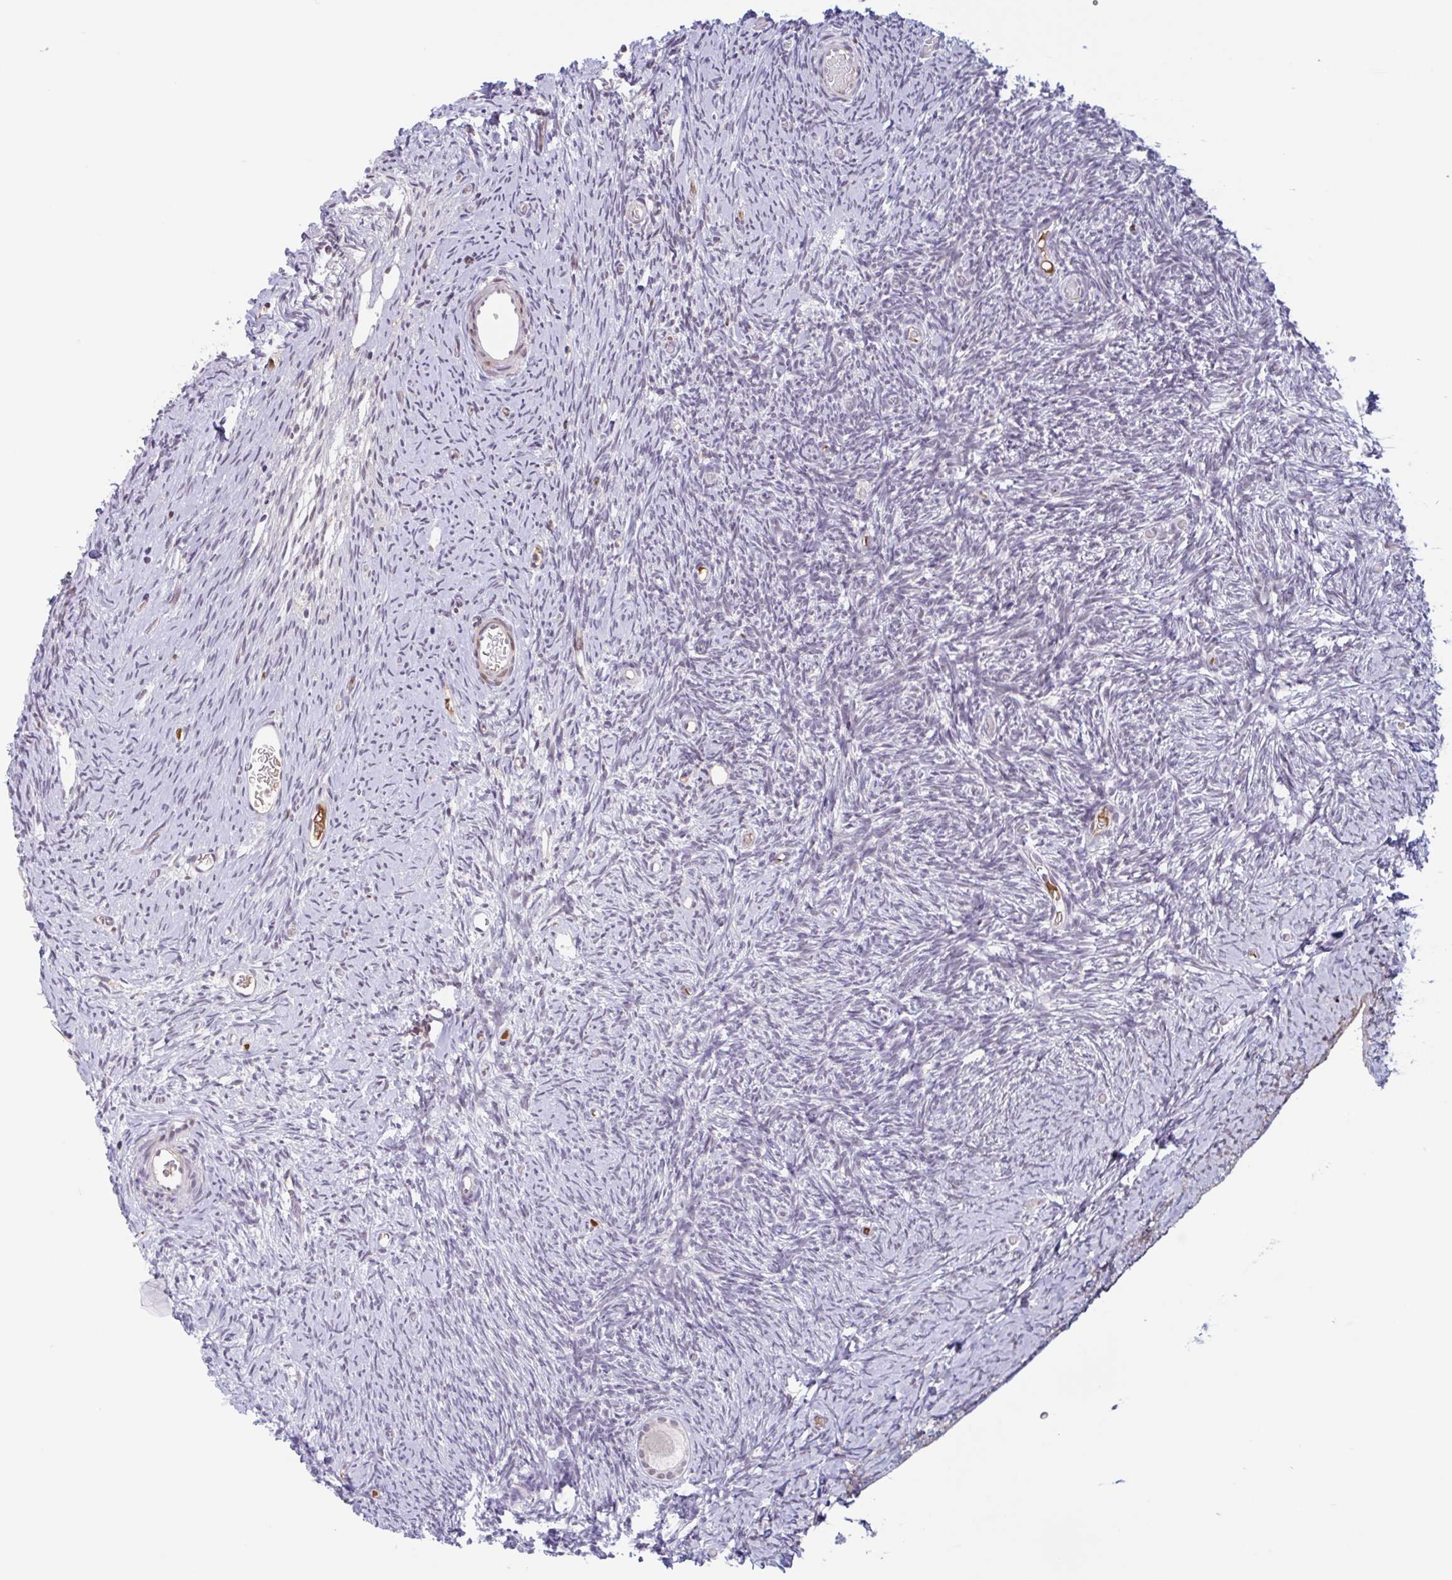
{"staining": {"intensity": "moderate", "quantity": ">75%", "location": "nuclear"}, "tissue": "ovary", "cell_type": "Follicle cells", "image_type": "normal", "snomed": [{"axis": "morphology", "description": "Normal tissue, NOS"}, {"axis": "topography", "description": "Ovary"}], "caption": "Immunohistochemistry (DAB (3,3'-diaminobenzidine)) staining of unremarkable human ovary exhibits moderate nuclear protein positivity in about >75% of follicle cells.", "gene": "PLG", "patient": {"sex": "female", "age": 39}}